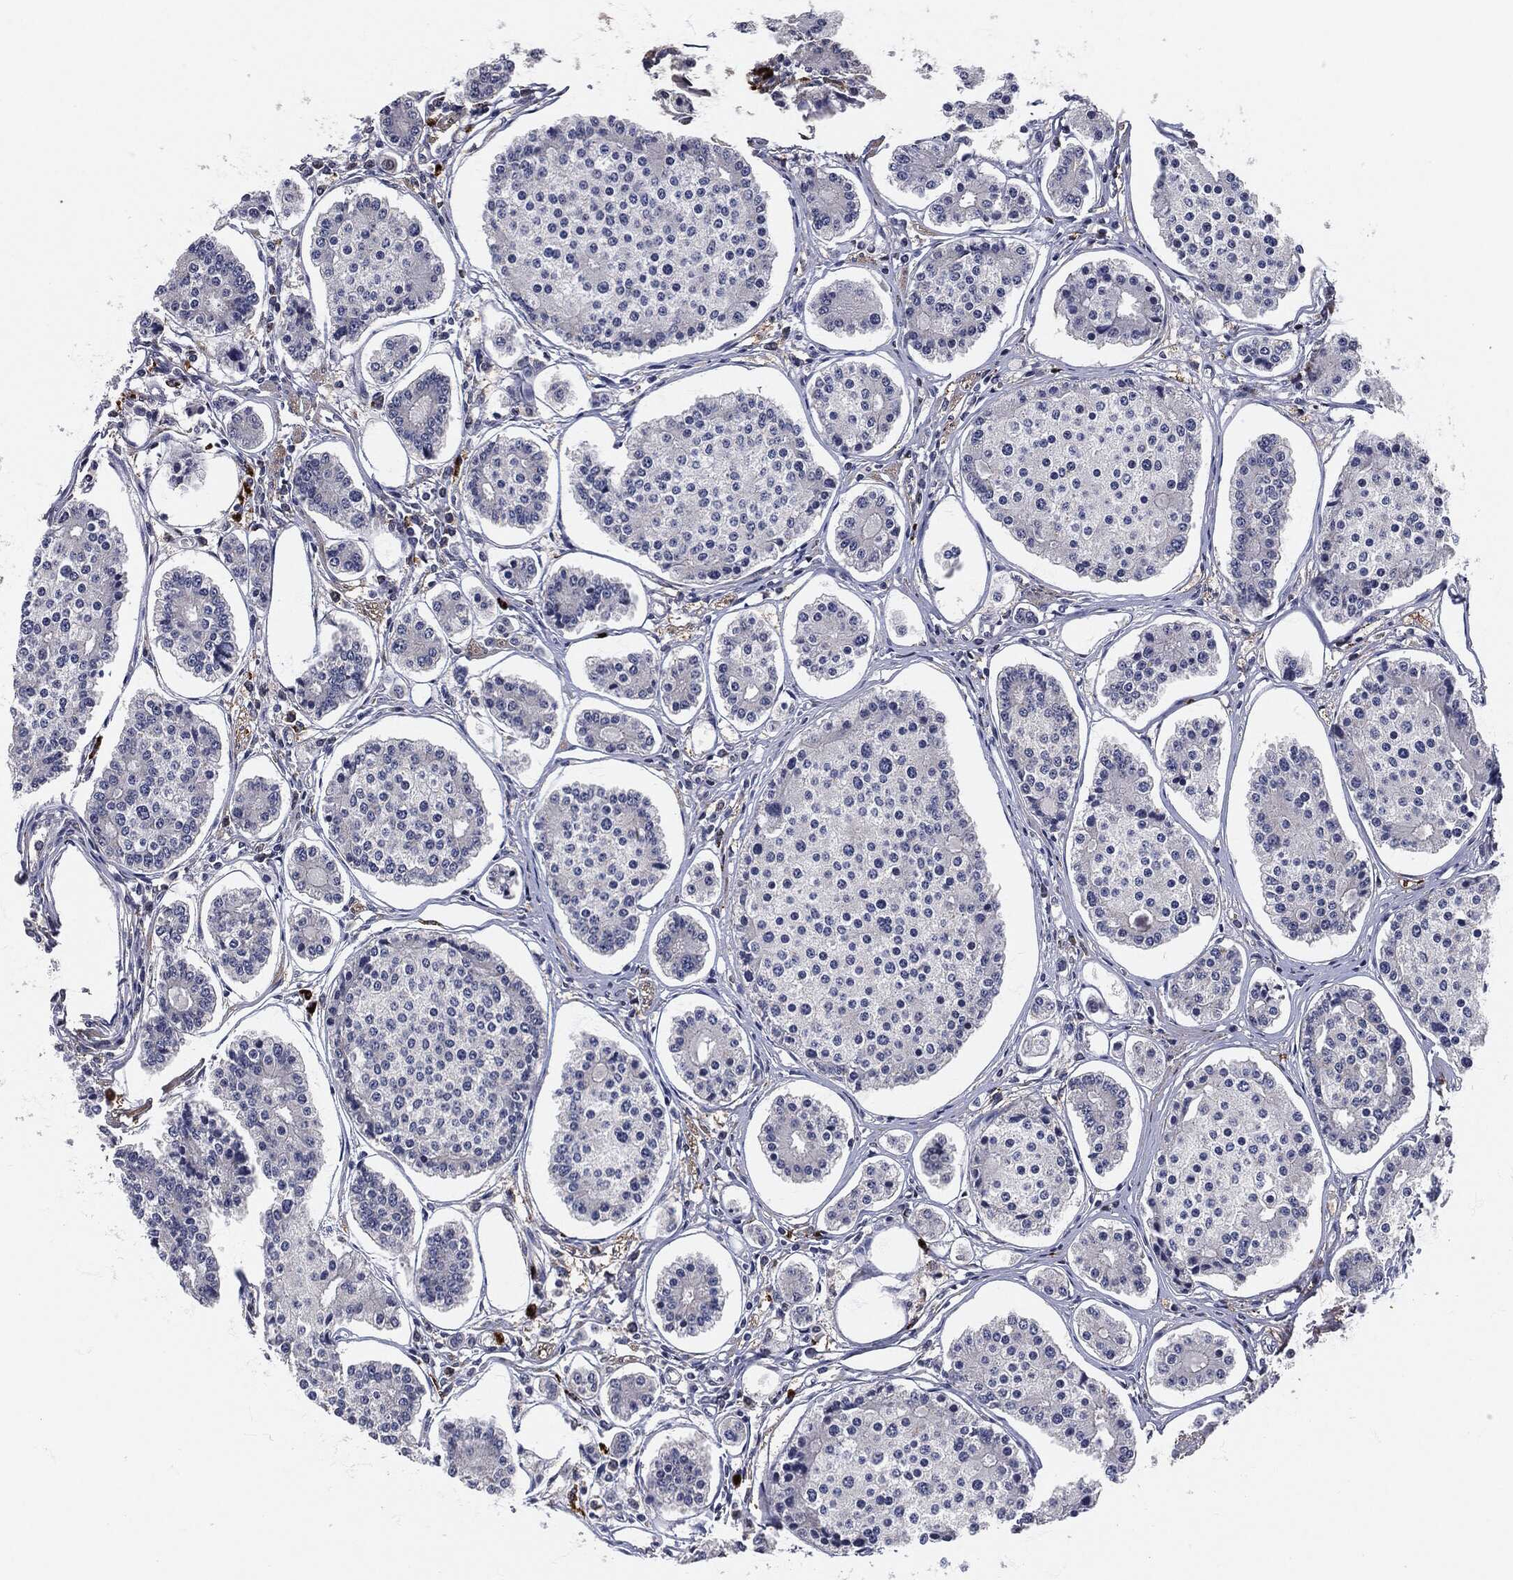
{"staining": {"intensity": "negative", "quantity": "none", "location": "none"}, "tissue": "carcinoid", "cell_type": "Tumor cells", "image_type": "cancer", "snomed": [{"axis": "morphology", "description": "Carcinoid, malignant, NOS"}, {"axis": "topography", "description": "Small intestine"}], "caption": "Human malignant carcinoid stained for a protein using immunohistochemistry (IHC) reveals no expression in tumor cells.", "gene": "MPO", "patient": {"sex": "female", "age": 65}}